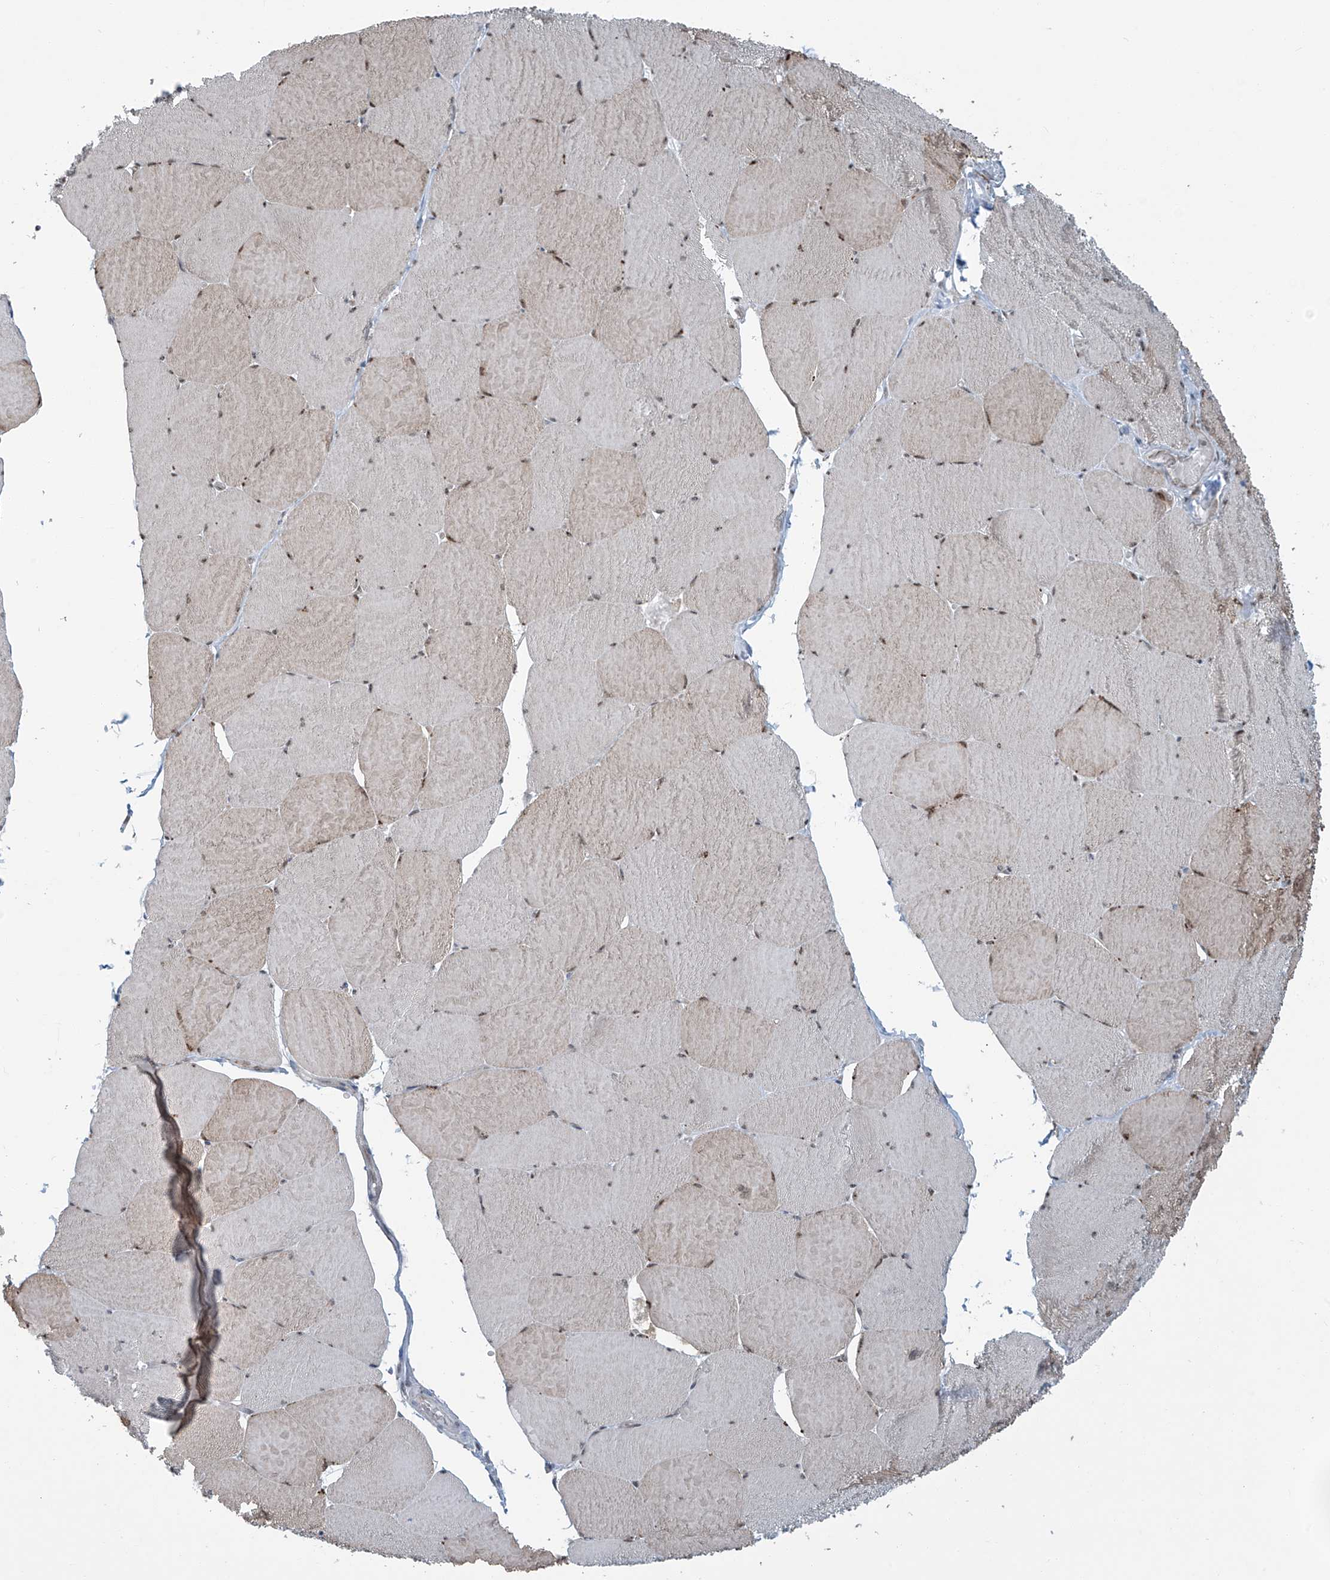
{"staining": {"intensity": "strong", "quantity": "25%-75%", "location": "cytoplasmic/membranous,nuclear"}, "tissue": "skeletal muscle", "cell_type": "Myocytes", "image_type": "normal", "snomed": [{"axis": "morphology", "description": "Normal tissue, NOS"}, {"axis": "topography", "description": "Skeletal muscle"}, {"axis": "topography", "description": "Head-Neck"}], "caption": "Immunohistochemical staining of benign human skeletal muscle demonstrates strong cytoplasmic/membranous,nuclear protein staining in approximately 25%-75% of myocytes. (Brightfield microscopy of DAB IHC at high magnification).", "gene": "ENSG00000257390", "patient": {"sex": "male", "age": 66}}